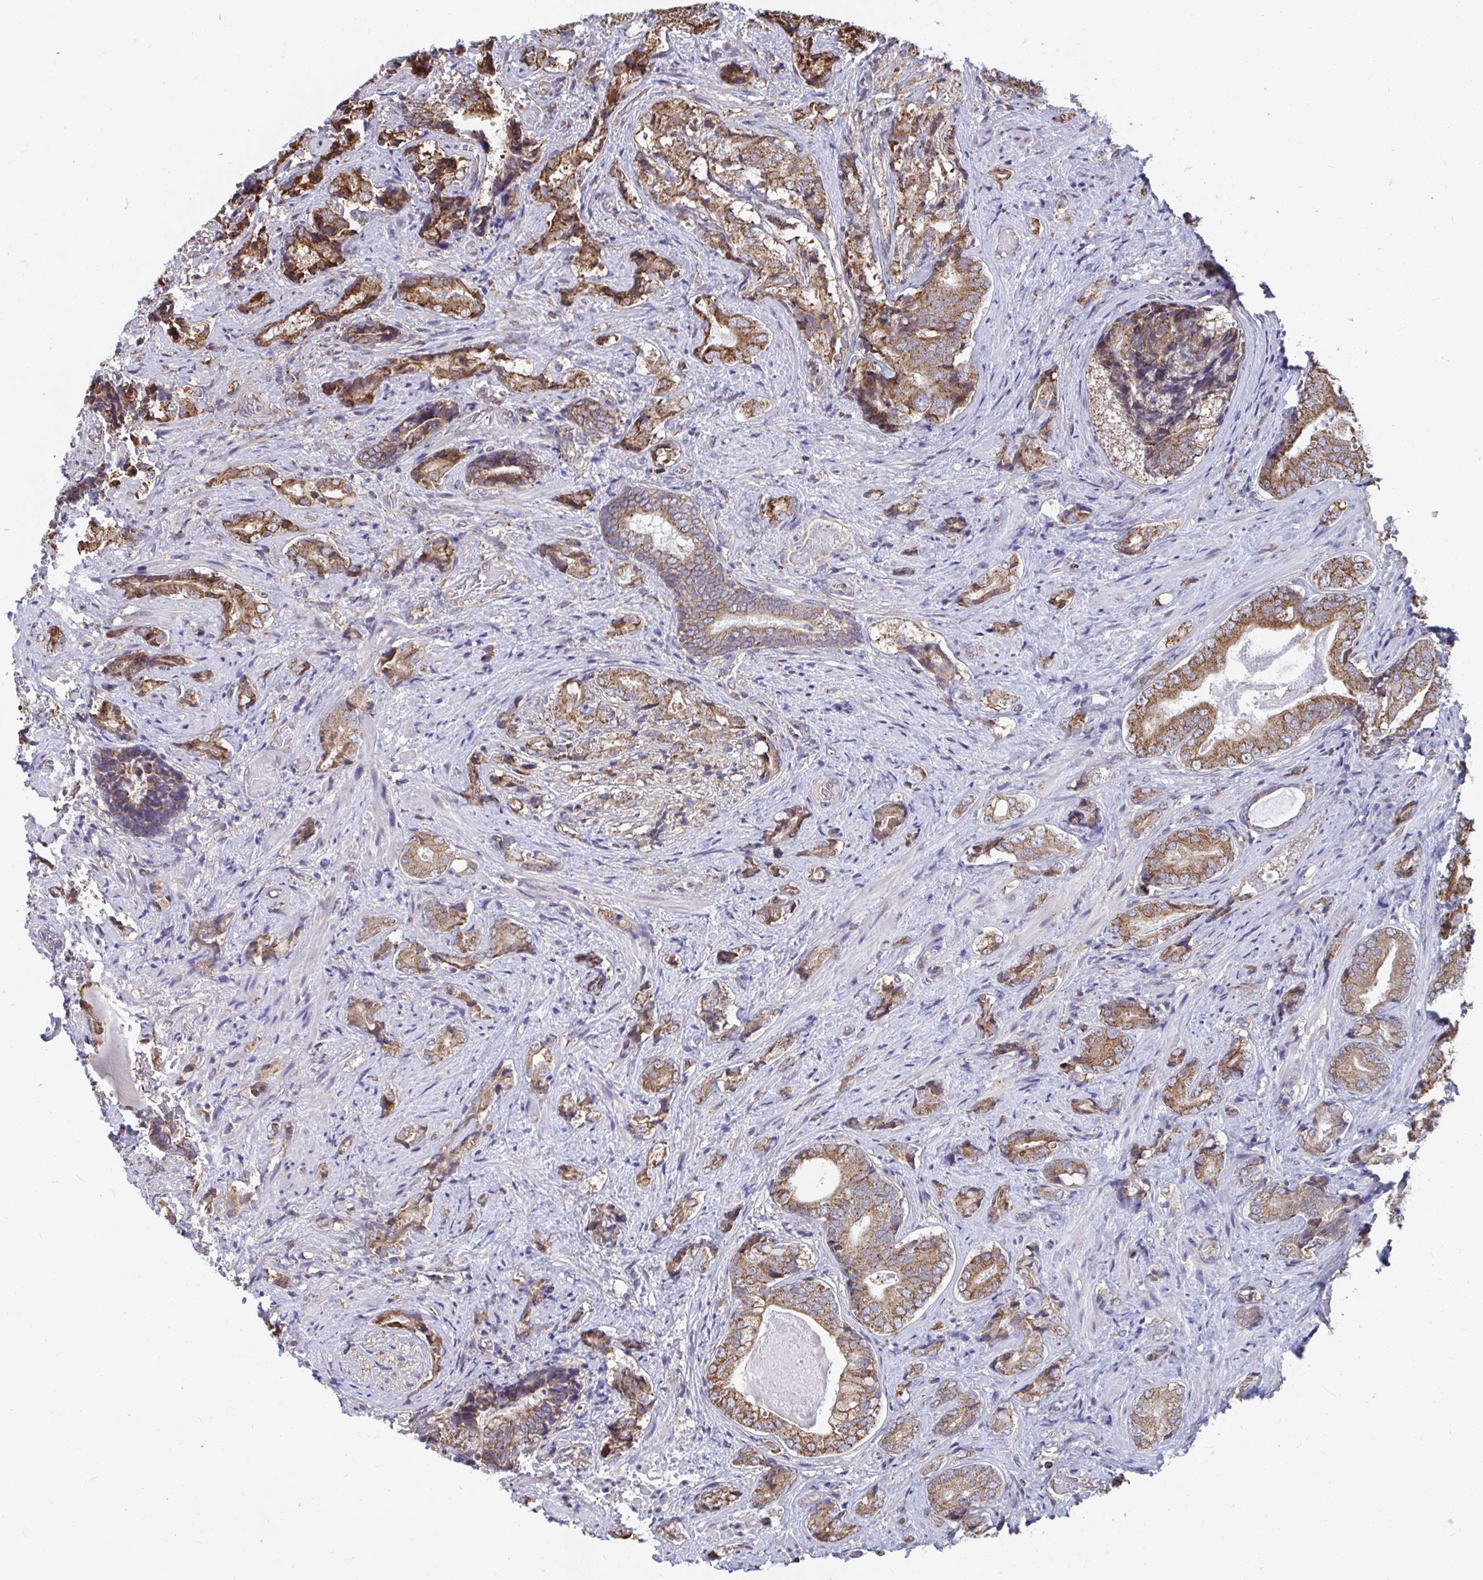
{"staining": {"intensity": "moderate", "quantity": ">75%", "location": "cytoplasmic/membranous"}, "tissue": "prostate cancer", "cell_type": "Tumor cells", "image_type": "cancer", "snomed": [{"axis": "morphology", "description": "Adenocarcinoma, High grade"}, {"axis": "topography", "description": "Prostate"}], "caption": "A high-resolution histopathology image shows IHC staining of prostate cancer (high-grade adenocarcinoma), which shows moderate cytoplasmic/membranous staining in about >75% of tumor cells.", "gene": "ELAVL1", "patient": {"sex": "male", "age": 62}}